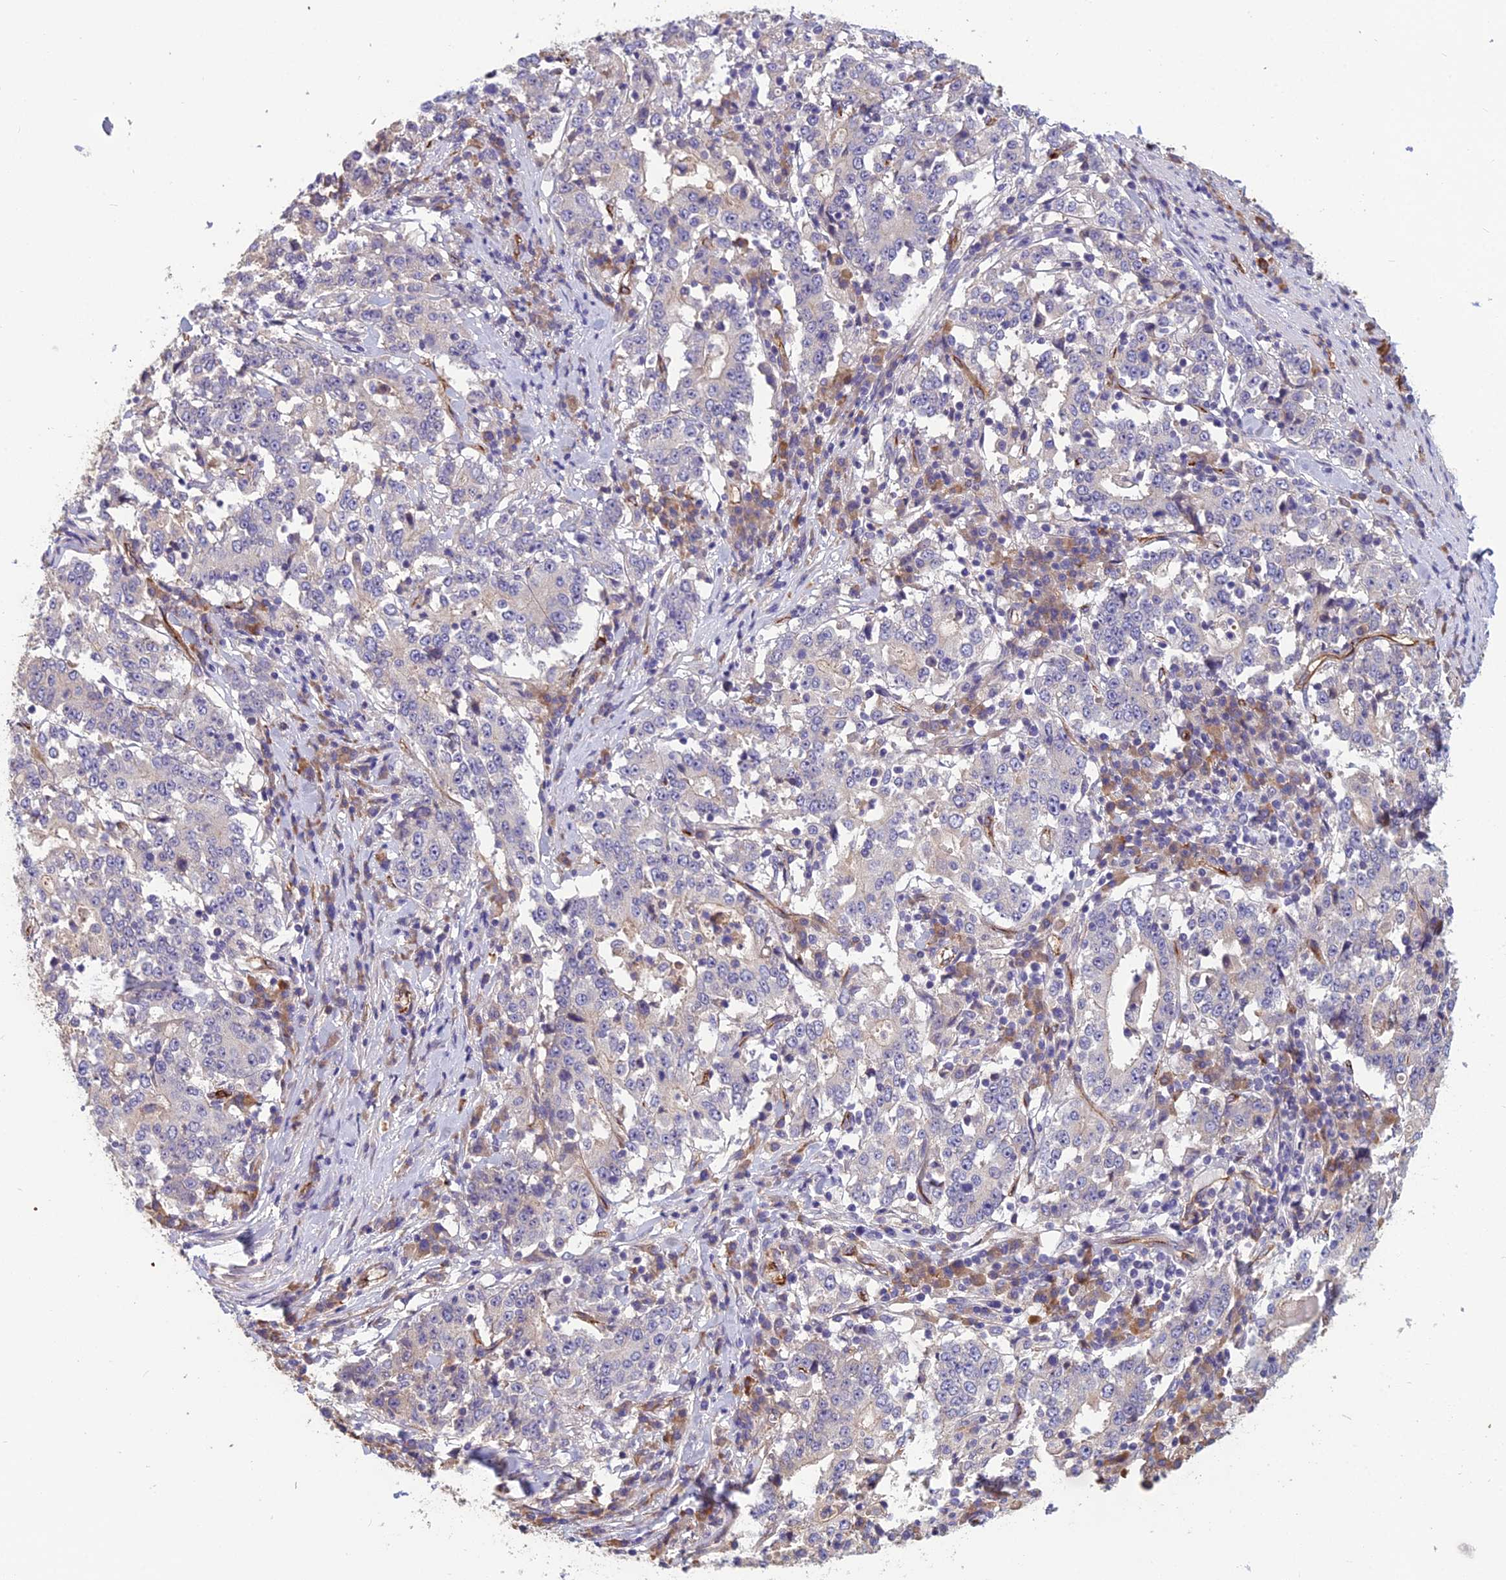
{"staining": {"intensity": "negative", "quantity": "none", "location": "none"}, "tissue": "stomach cancer", "cell_type": "Tumor cells", "image_type": "cancer", "snomed": [{"axis": "morphology", "description": "Adenocarcinoma, NOS"}, {"axis": "topography", "description": "Stomach"}], "caption": "Adenocarcinoma (stomach) was stained to show a protein in brown. There is no significant staining in tumor cells. The staining is performed using DAB brown chromogen with nuclei counter-stained in using hematoxylin.", "gene": "TSPAN15", "patient": {"sex": "male", "age": 59}}